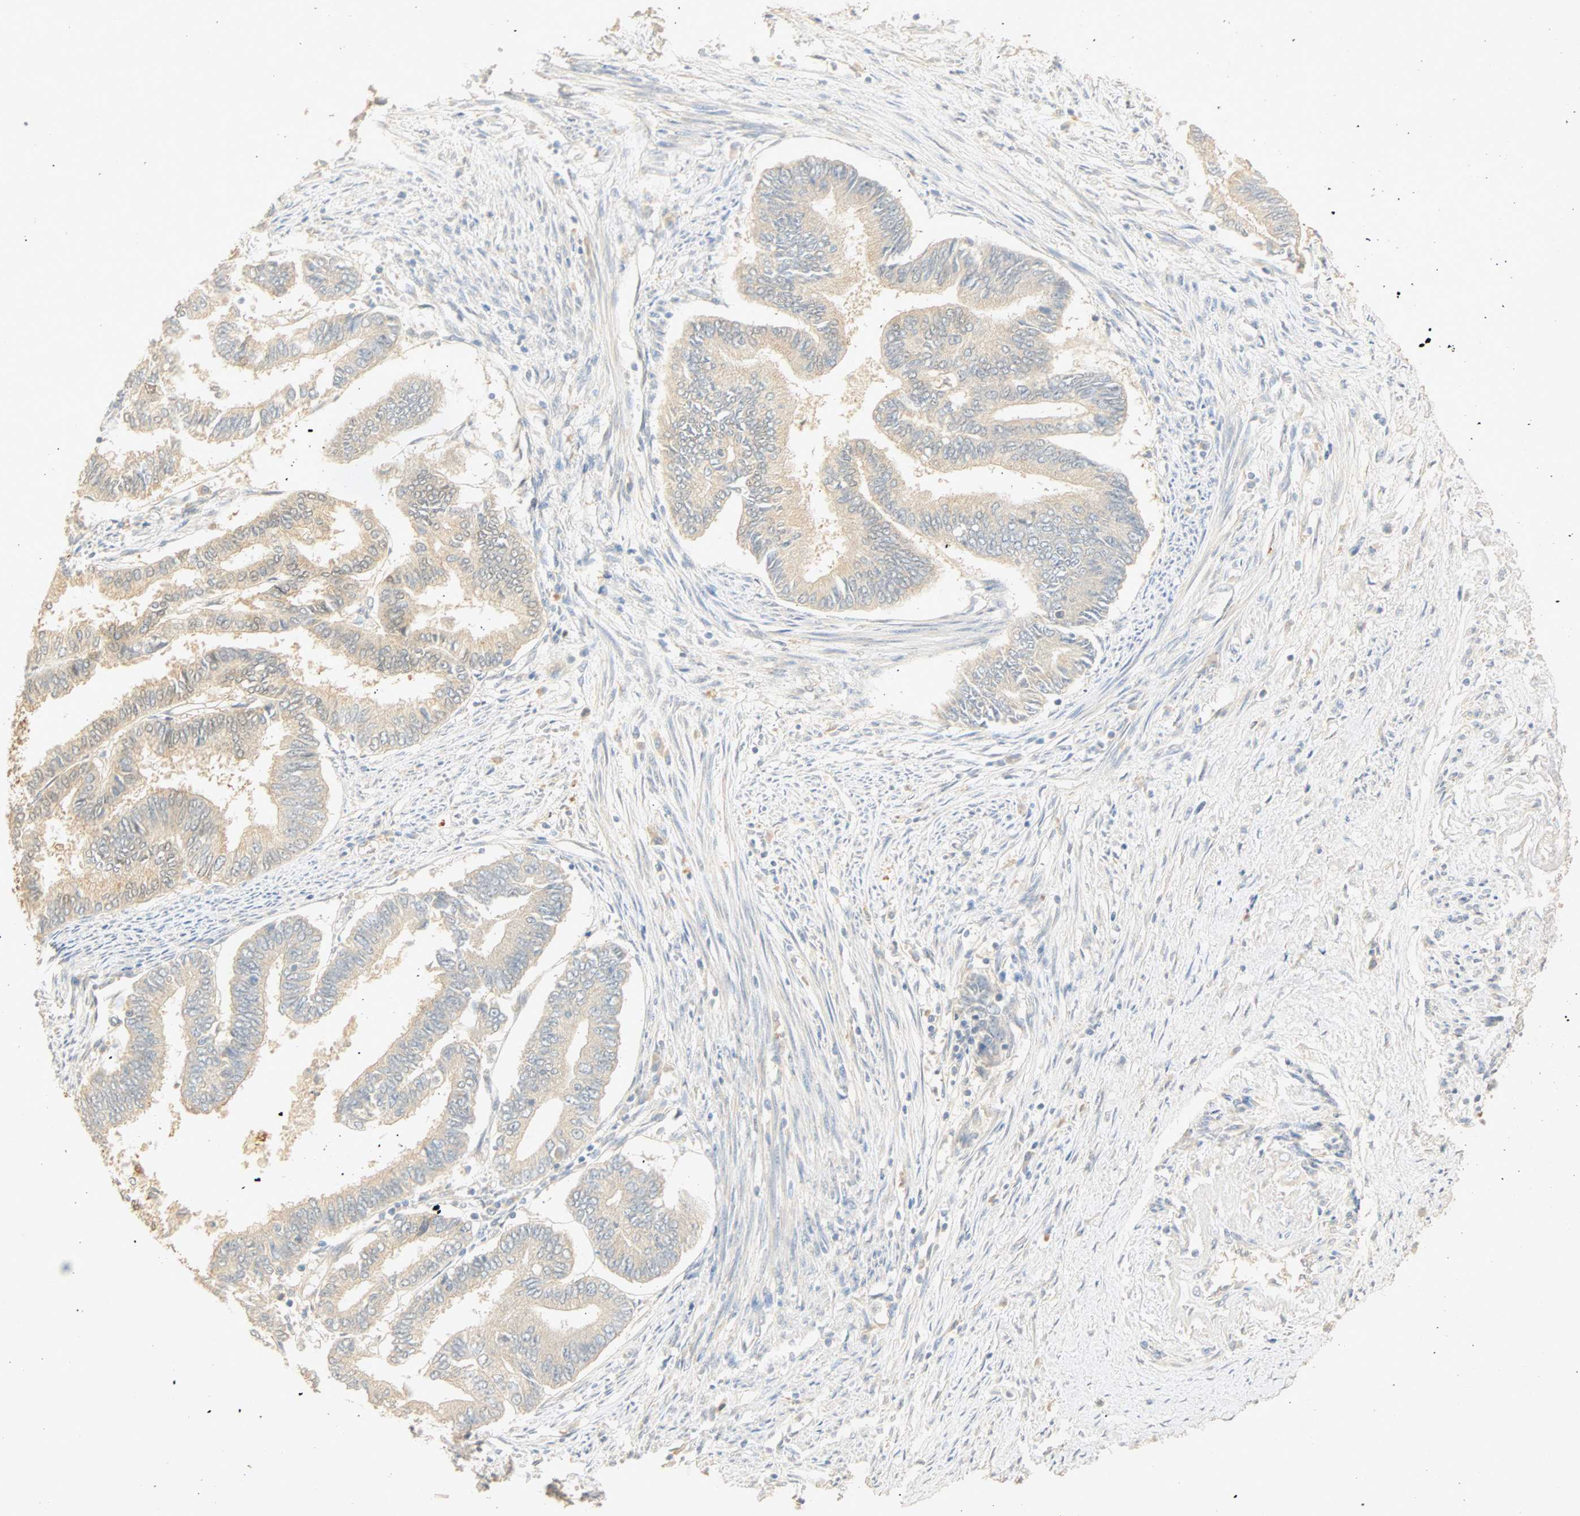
{"staining": {"intensity": "weak", "quantity": "25%-75%", "location": "cytoplasmic/membranous"}, "tissue": "endometrial cancer", "cell_type": "Tumor cells", "image_type": "cancer", "snomed": [{"axis": "morphology", "description": "Adenocarcinoma, NOS"}, {"axis": "topography", "description": "Endometrium"}], "caption": "IHC (DAB) staining of human endometrial cancer (adenocarcinoma) demonstrates weak cytoplasmic/membranous protein staining in about 25%-75% of tumor cells.", "gene": "SELENBP1", "patient": {"sex": "female", "age": 86}}